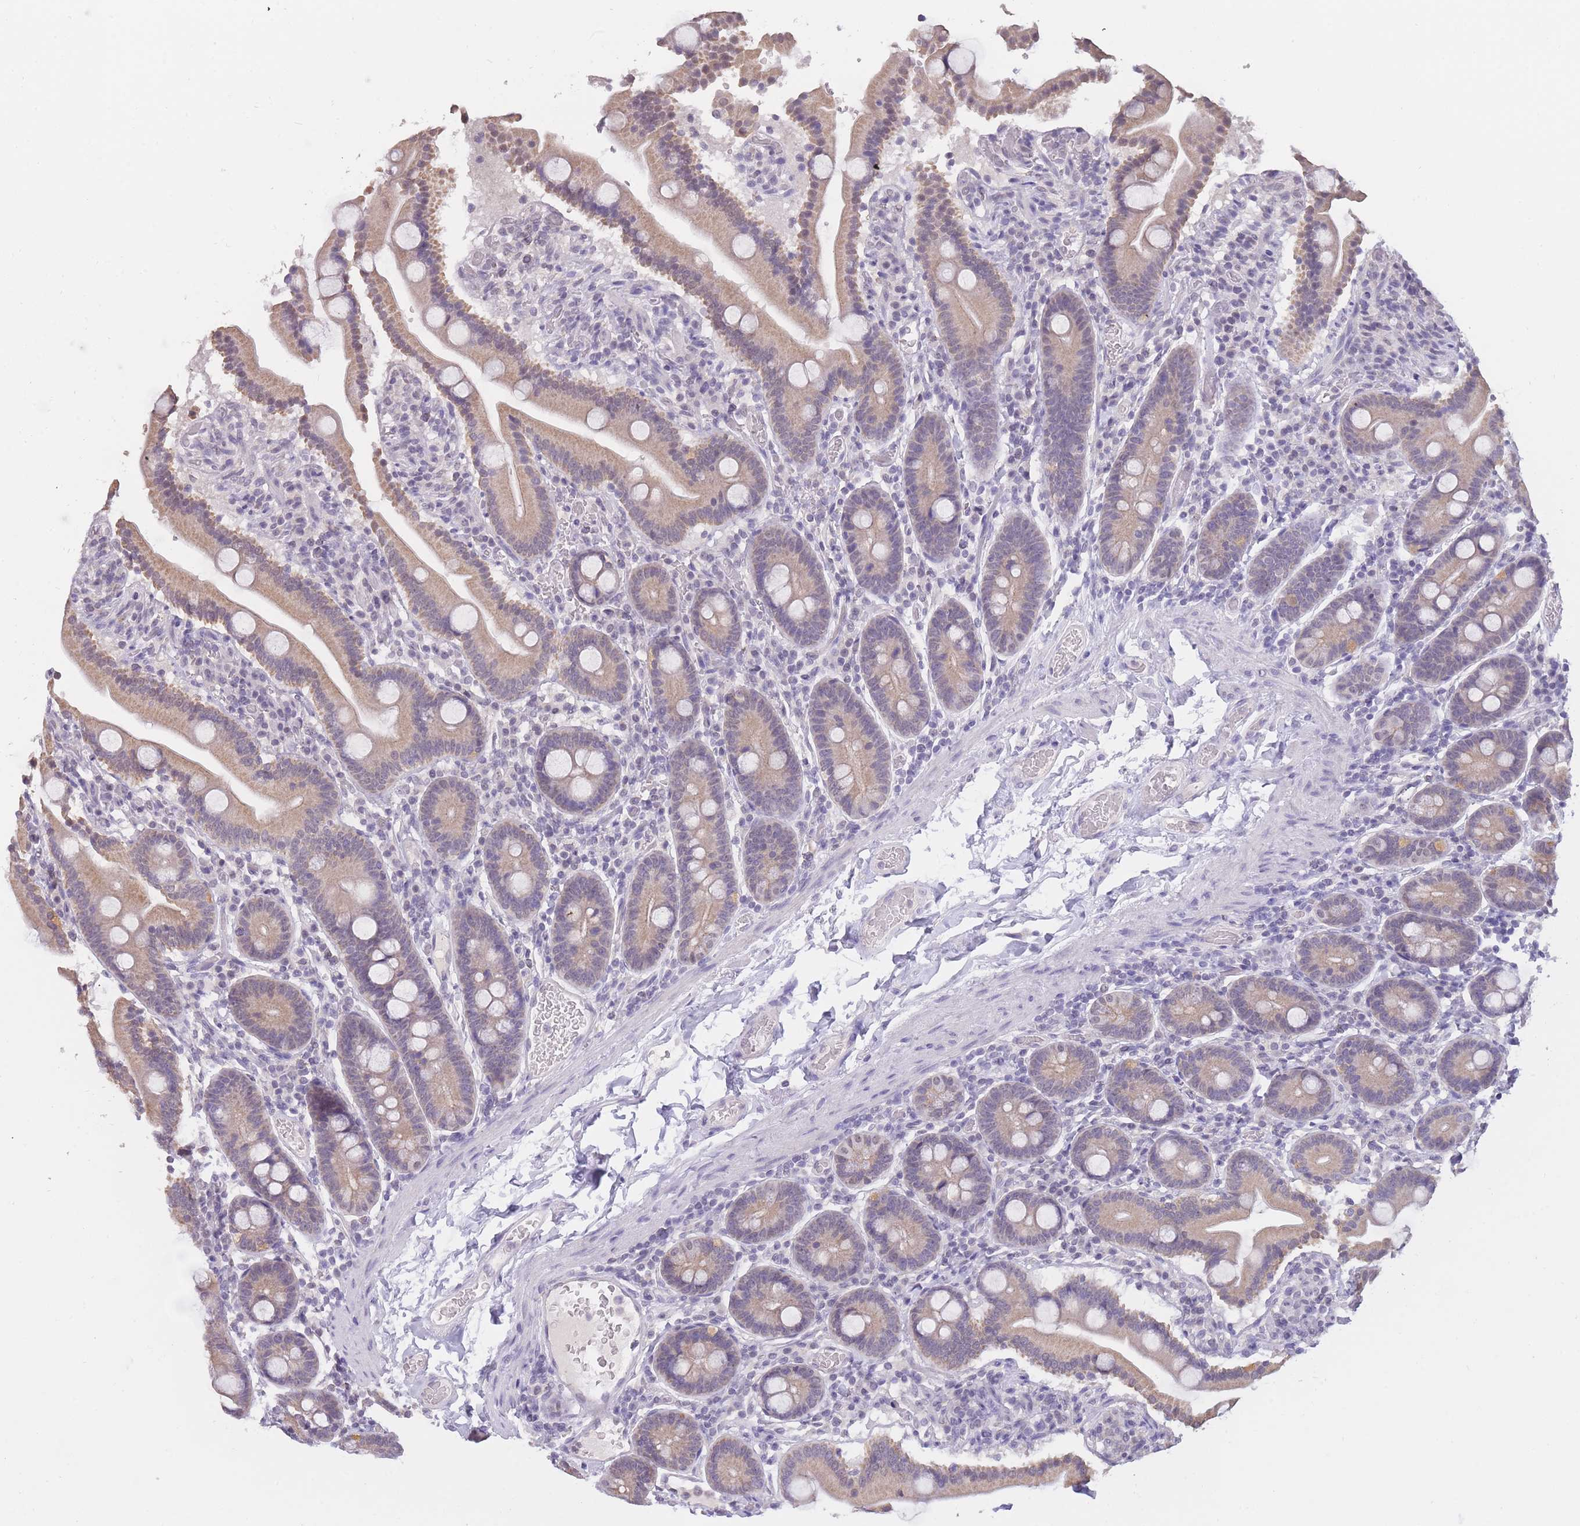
{"staining": {"intensity": "weak", "quantity": ">75%", "location": "cytoplasmic/membranous,nuclear"}, "tissue": "duodenum", "cell_type": "Glandular cells", "image_type": "normal", "snomed": [{"axis": "morphology", "description": "Normal tissue, NOS"}, {"axis": "topography", "description": "Duodenum"}], "caption": "A low amount of weak cytoplasmic/membranous,nuclear staining is seen in about >75% of glandular cells in benign duodenum.", "gene": "GOLGA6L1", "patient": {"sex": "male", "age": 55}}